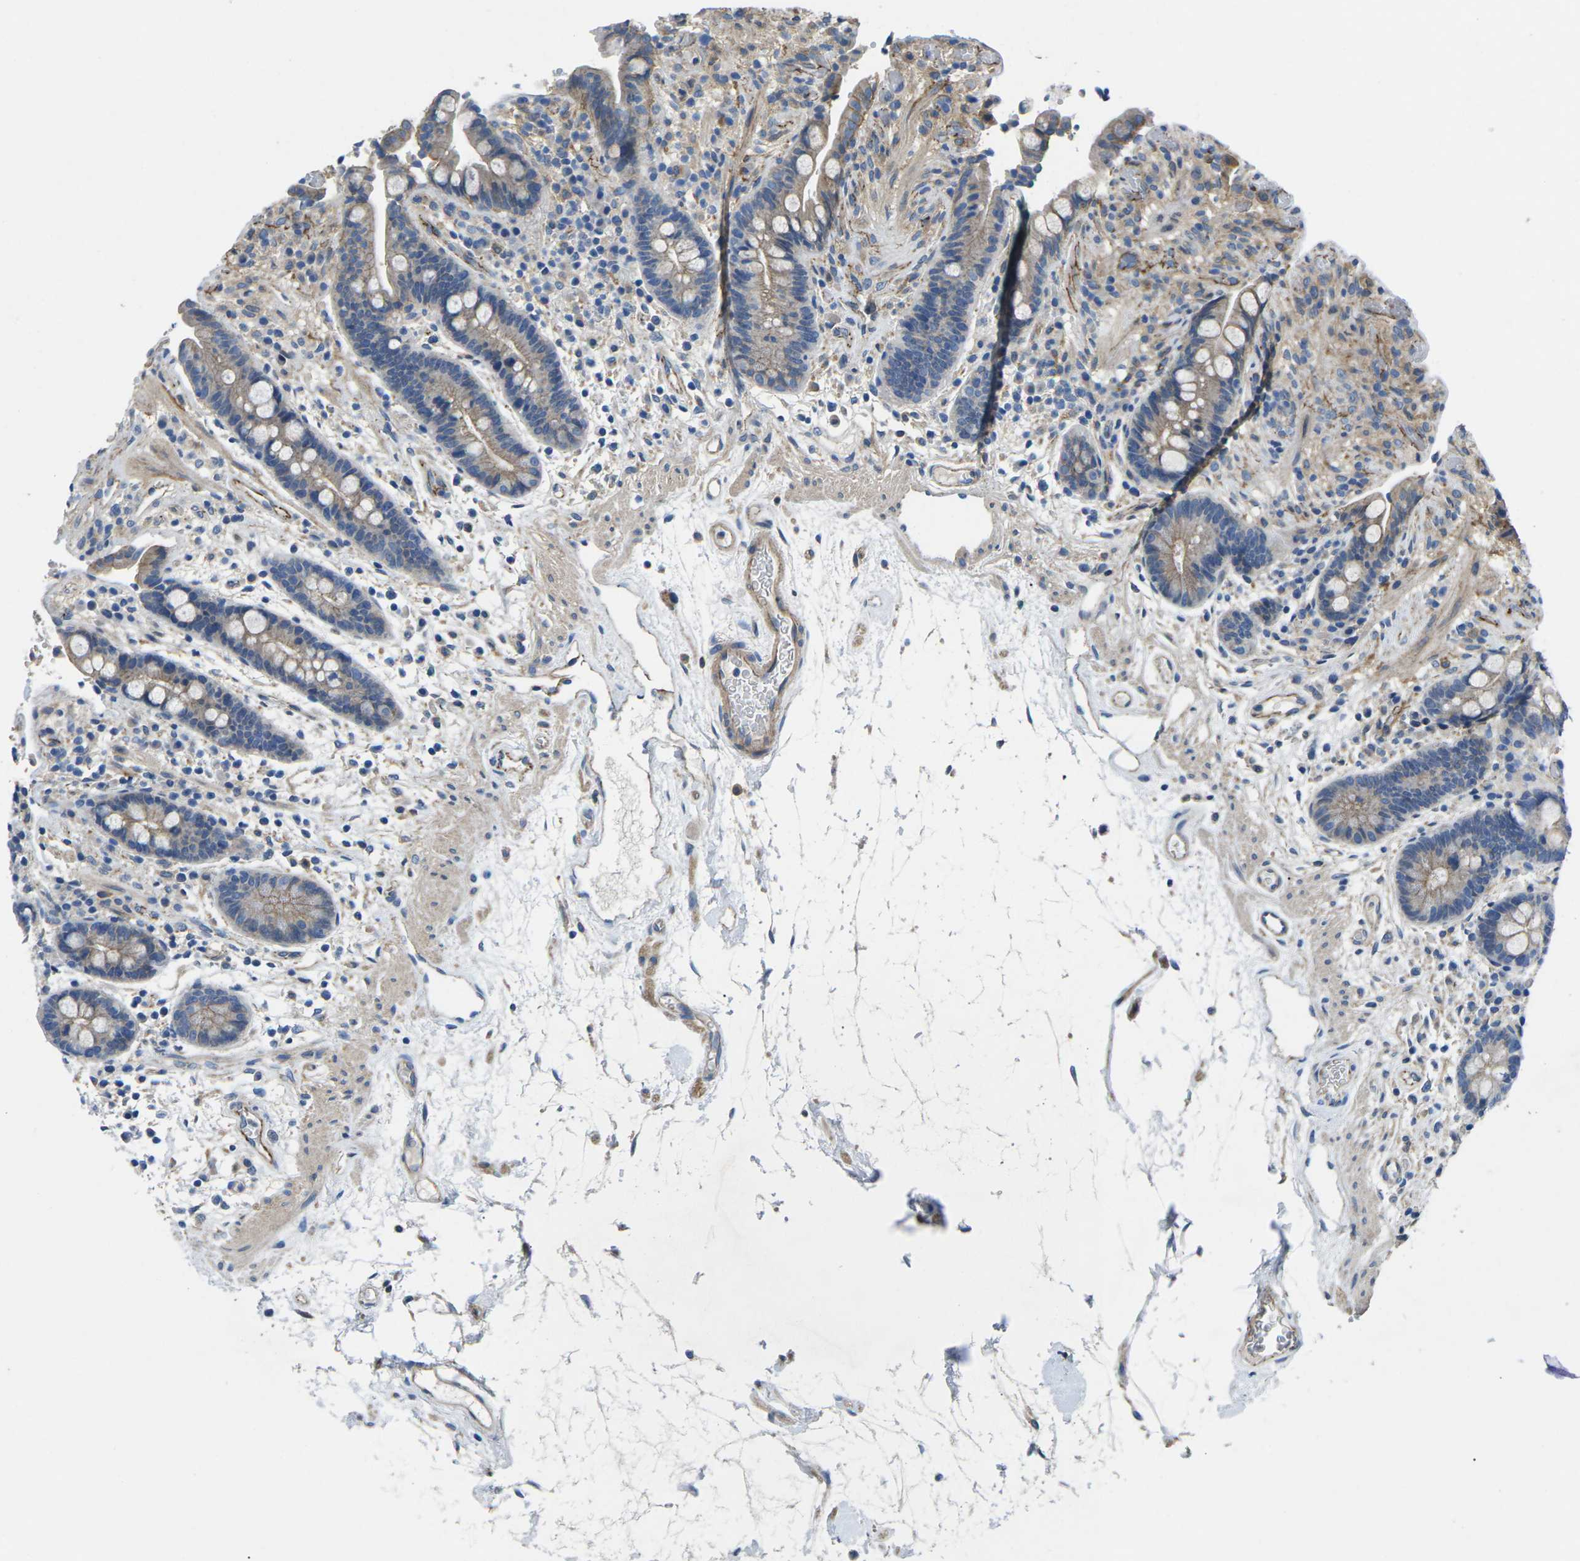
{"staining": {"intensity": "moderate", "quantity": ">75%", "location": "cytoplasmic/membranous"}, "tissue": "colon", "cell_type": "Endothelial cells", "image_type": "normal", "snomed": [{"axis": "morphology", "description": "Normal tissue, NOS"}, {"axis": "topography", "description": "Colon"}], "caption": "The photomicrograph demonstrates immunohistochemical staining of unremarkable colon. There is moderate cytoplasmic/membranous expression is seen in approximately >75% of endothelial cells. (DAB = brown stain, brightfield microscopy at high magnification).", "gene": "CTNND1", "patient": {"sex": "male", "age": 73}}